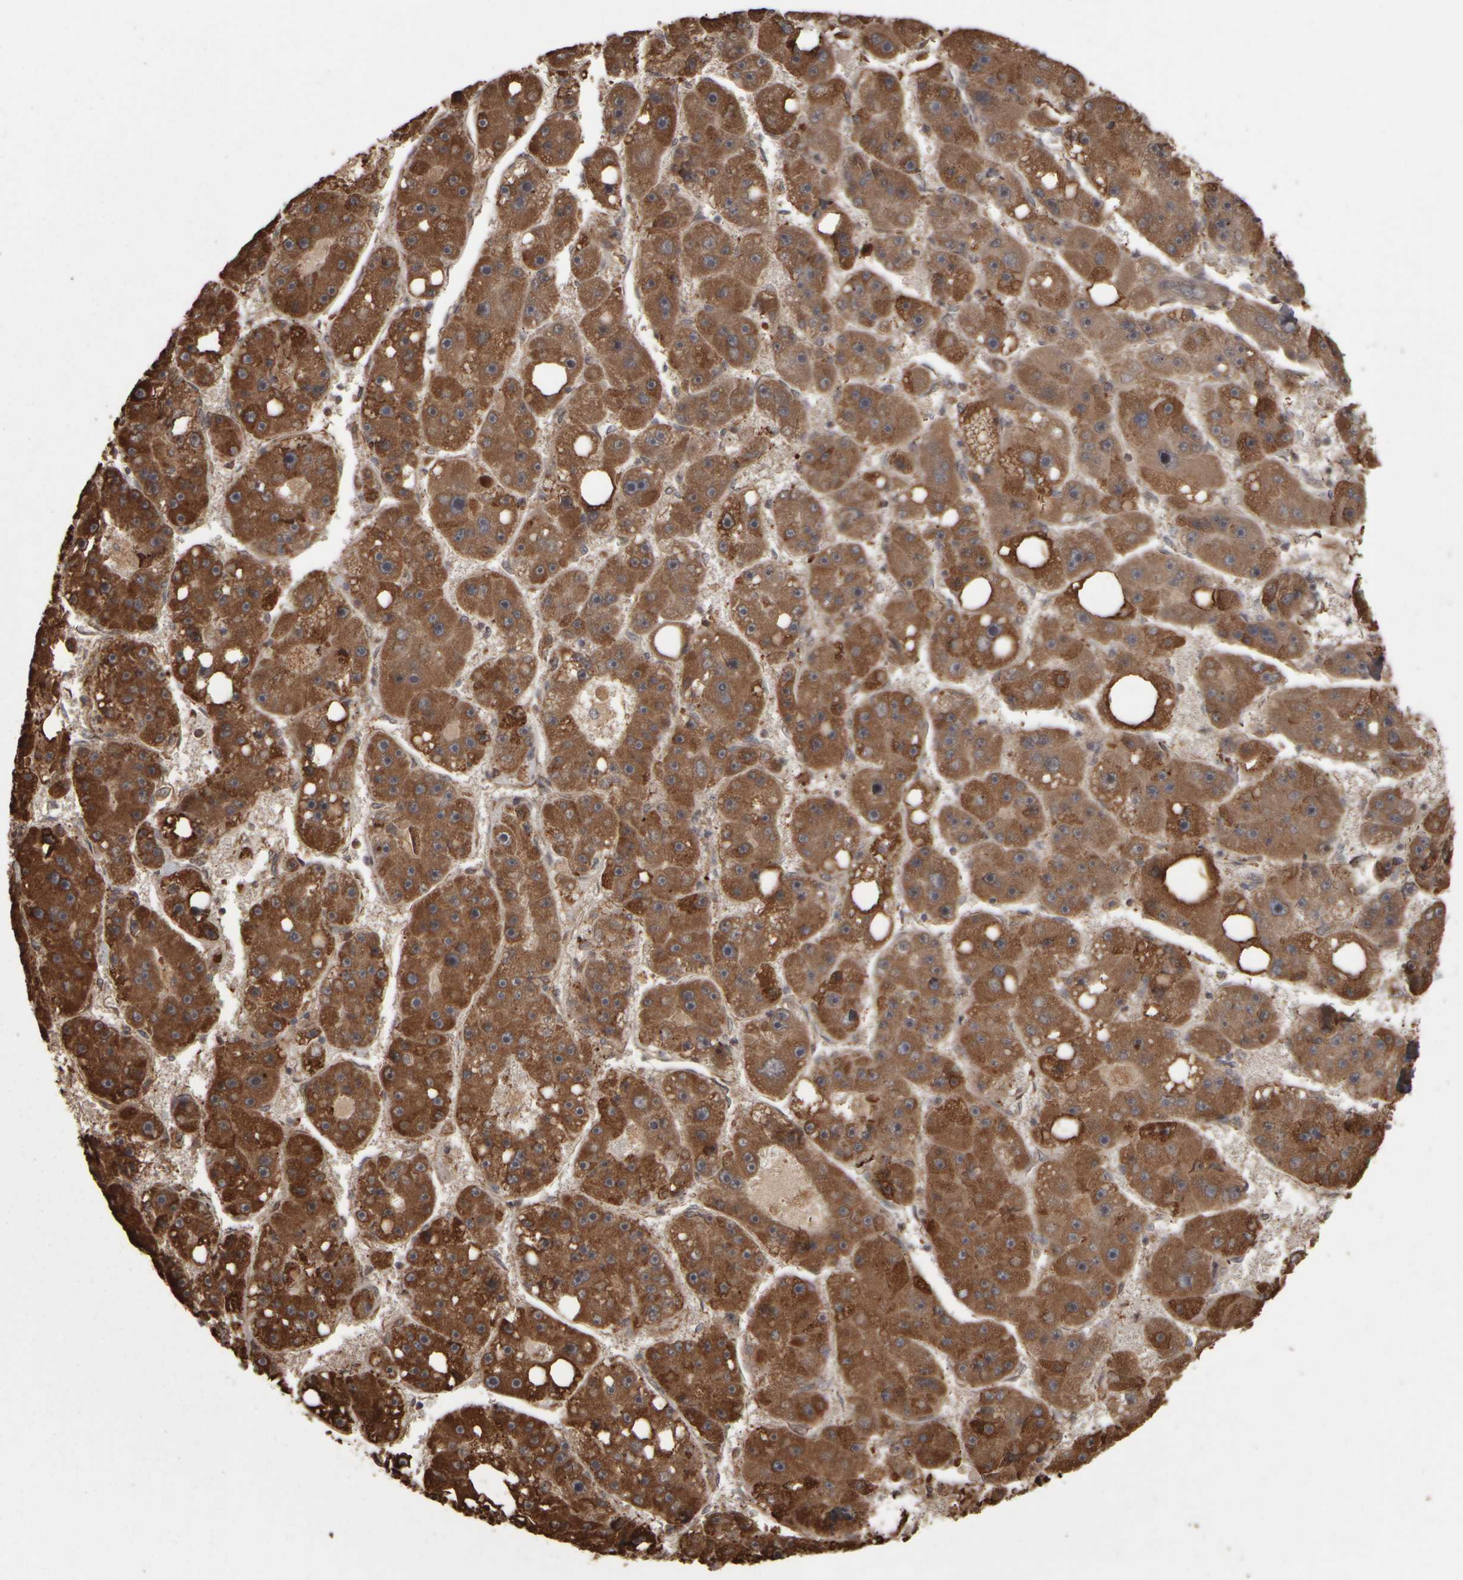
{"staining": {"intensity": "strong", "quantity": ">75%", "location": "cytoplasmic/membranous"}, "tissue": "liver cancer", "cell_type": "Tumor cells", "image_type": "cancer", "snomed": [{"axis": "morphology", "description": "Carcinoma, Hepatocellular, NOS"}, {"axis": "topography", "description": "Liver"}], "caption": "Human liver cancer stained with a protein marker demonstrates strong staining in tumor cells.", "gene": "AGBL3", "patient": {"sex": "female", "age": 61}}